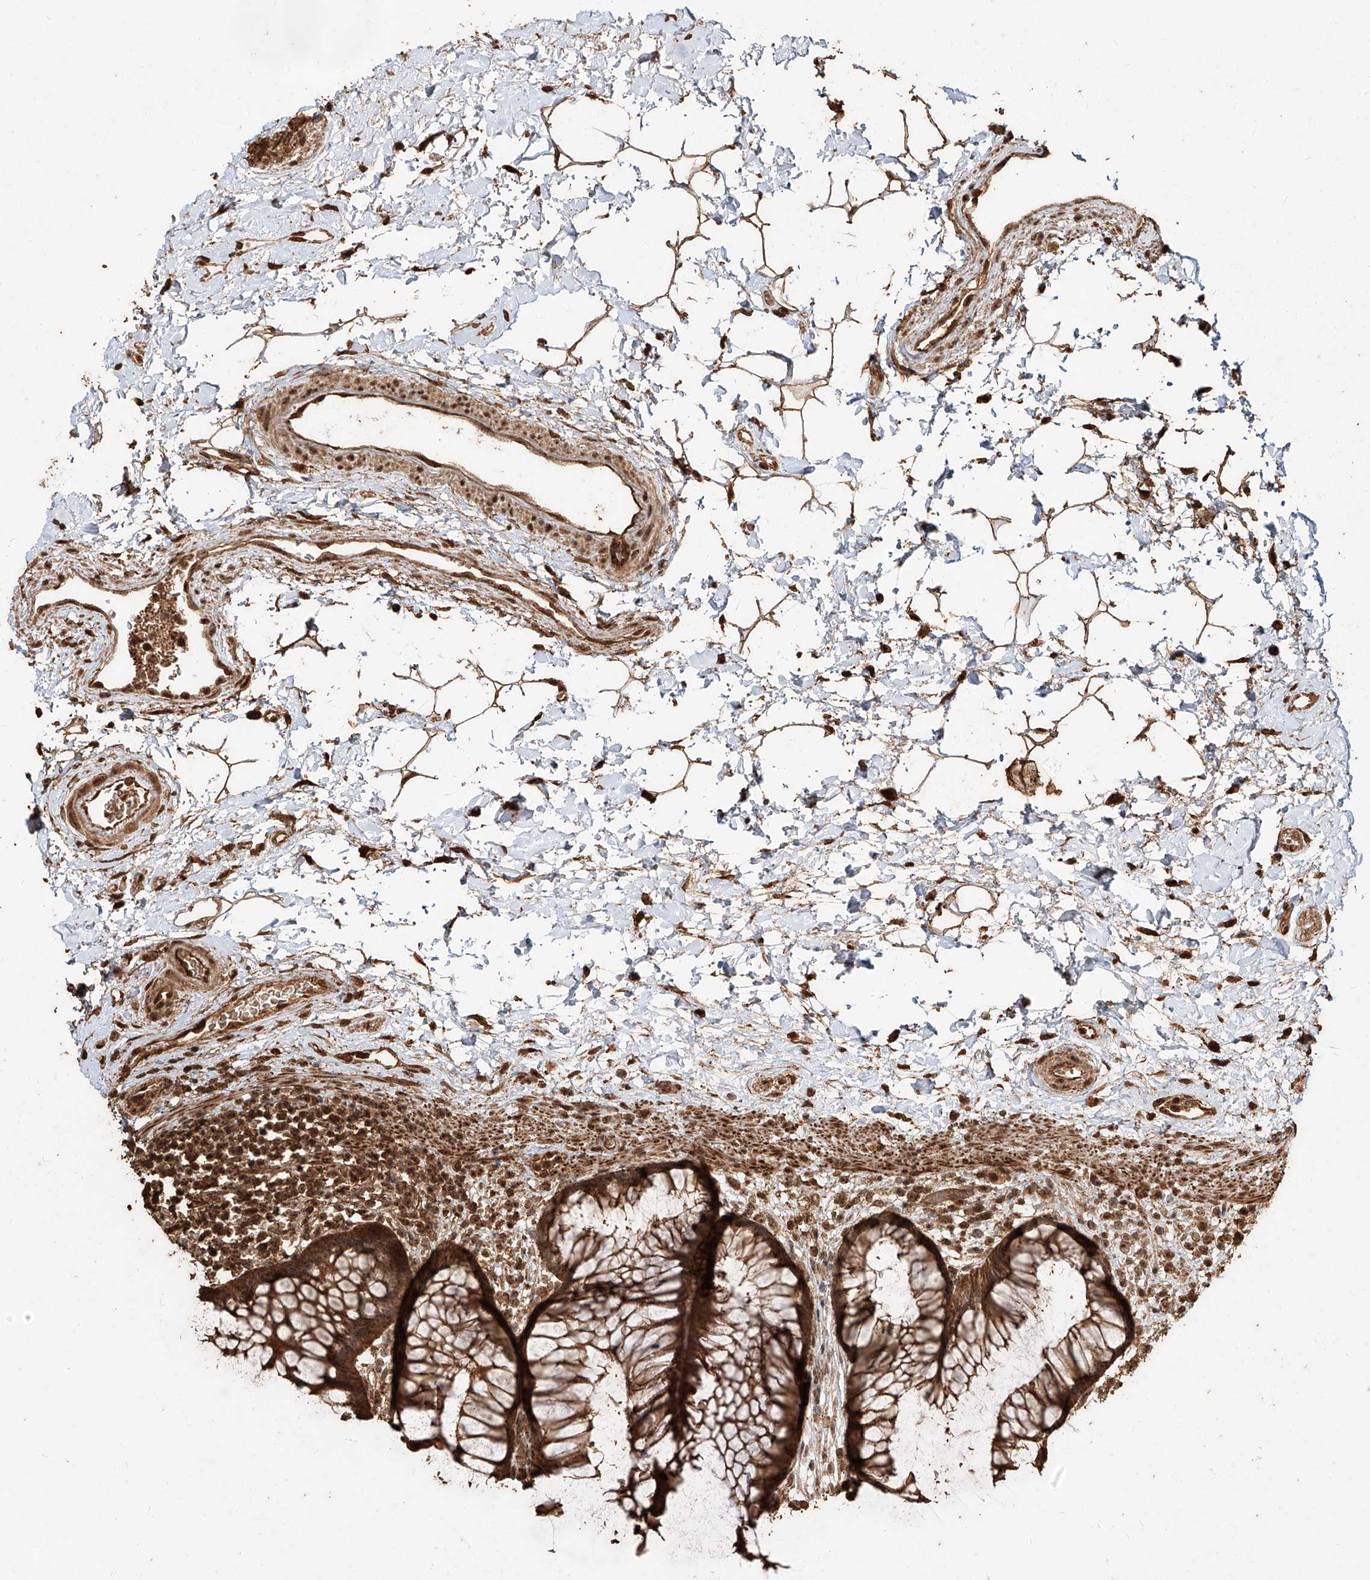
{"staining": {"intensity": "moderate", "quantity": ">75%", "location": "cytoplasmic/membranous,nuclear"}, "tissue": "rectum", "cell_type": "Glandular cells", "image_type": "normal", "snomed": [{"axis": "morphology", "description": "Normal tissue, NOS"}, {"axis": "topography", "description": "Rectum"}], "caption": "This is a photomicrograph of immunohistochemistry staining of unremarkable rectum, which shows moderate positivity in the cytoplasmic/membranous,nuclear of glandular cells.", "gene": "ZNF660", "patient": {"sex": "male", "age": 51}}